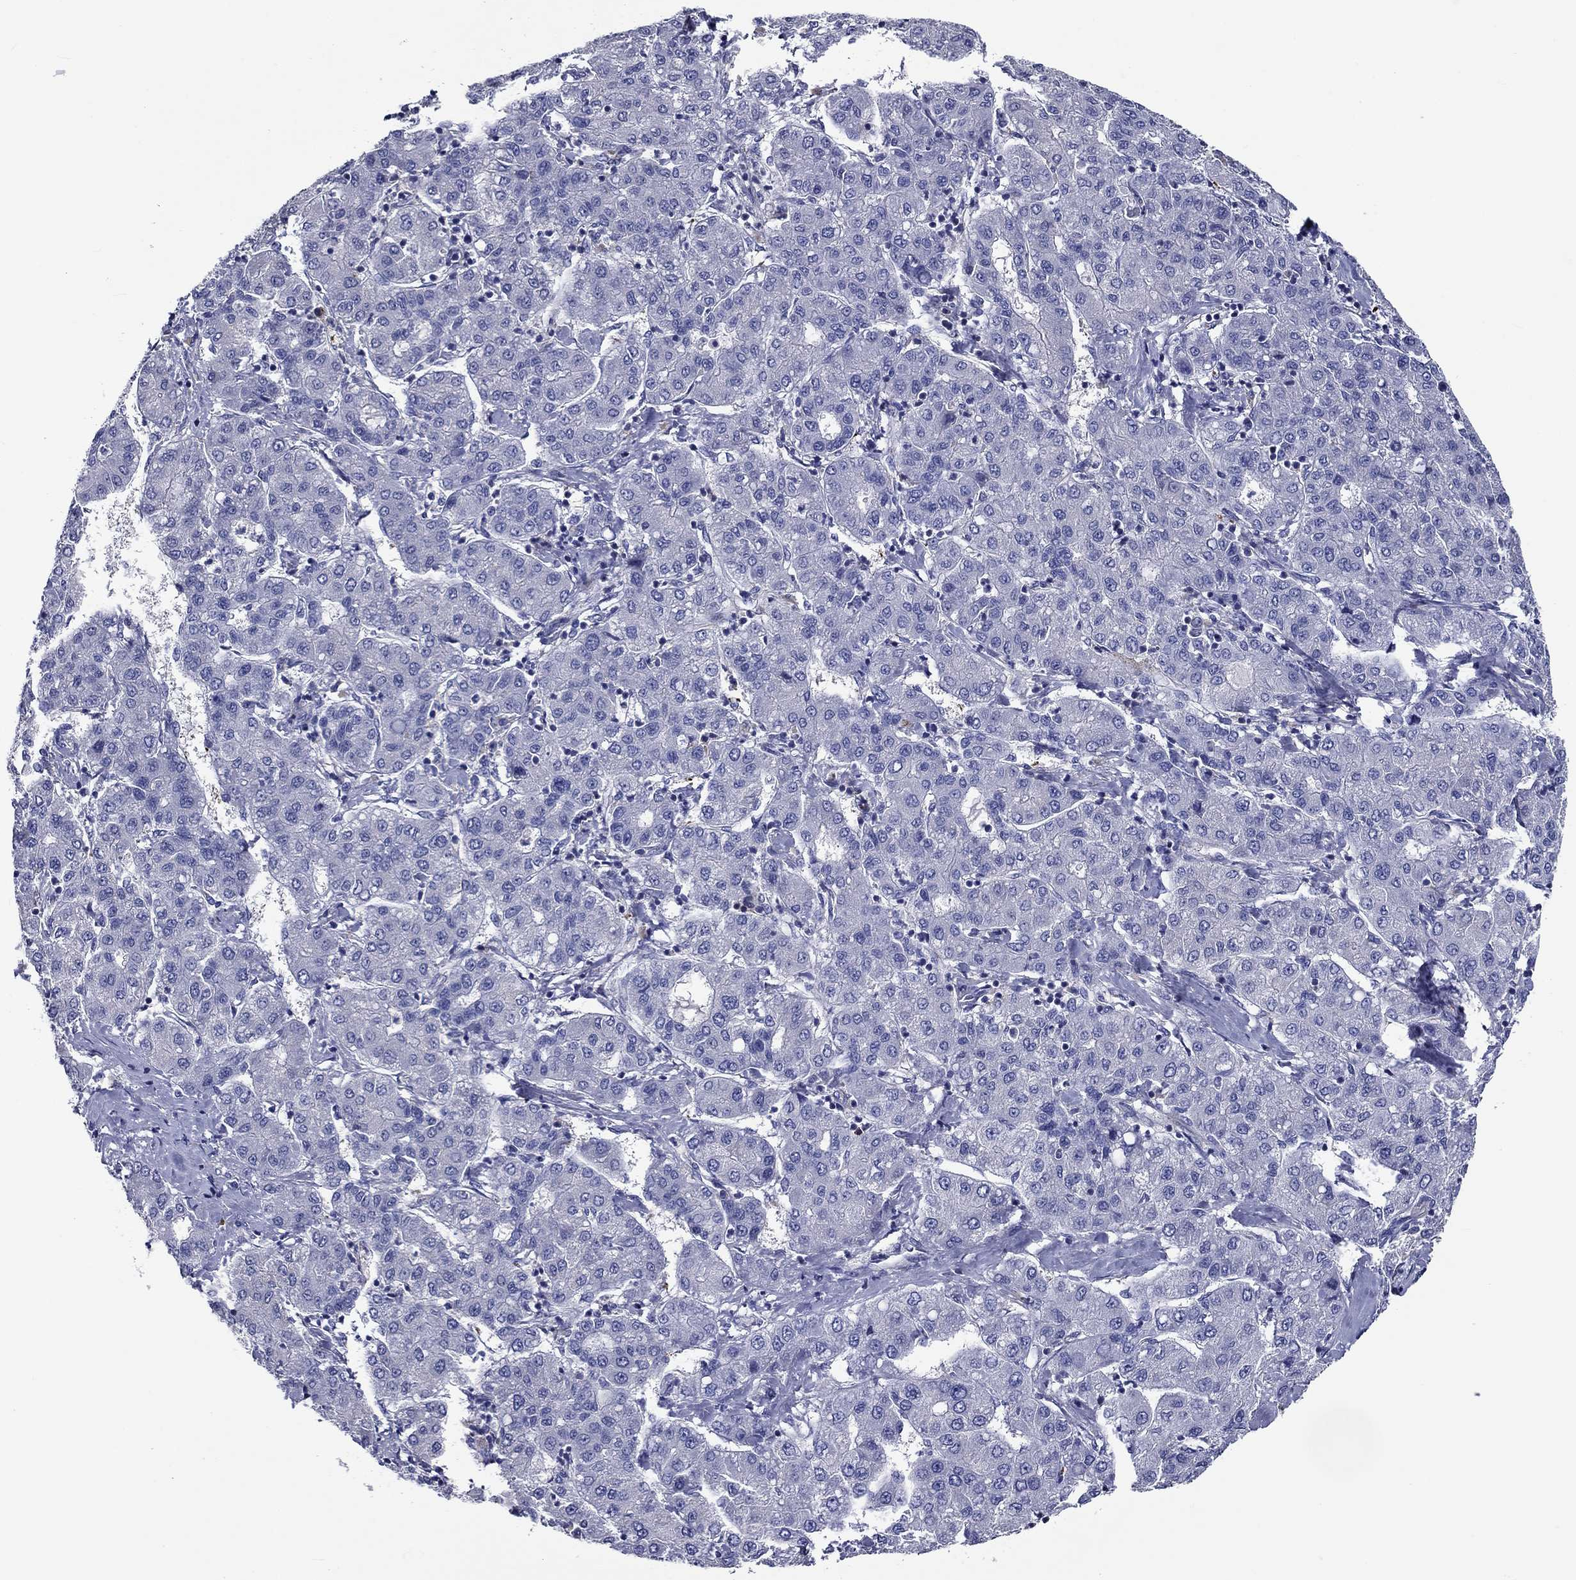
{"staining": {"intensity": "negative", "quantity": "none", "location": "none"}, "tissue": "liver cancer", "cell_type": "Tumor cells", "image_type": "cancer", "snomed": [{"axis": "morphology", "description": "Carcinoma, Hepatocellular, NOS"}, {"axis": "topography", "description": "Liver"}], "caption": "Tumor cells show no significant protein staining in liver hepatocellular carcinoma.", "gene": "CNDP1", "patient": {"sex": "male", "age": 65}}